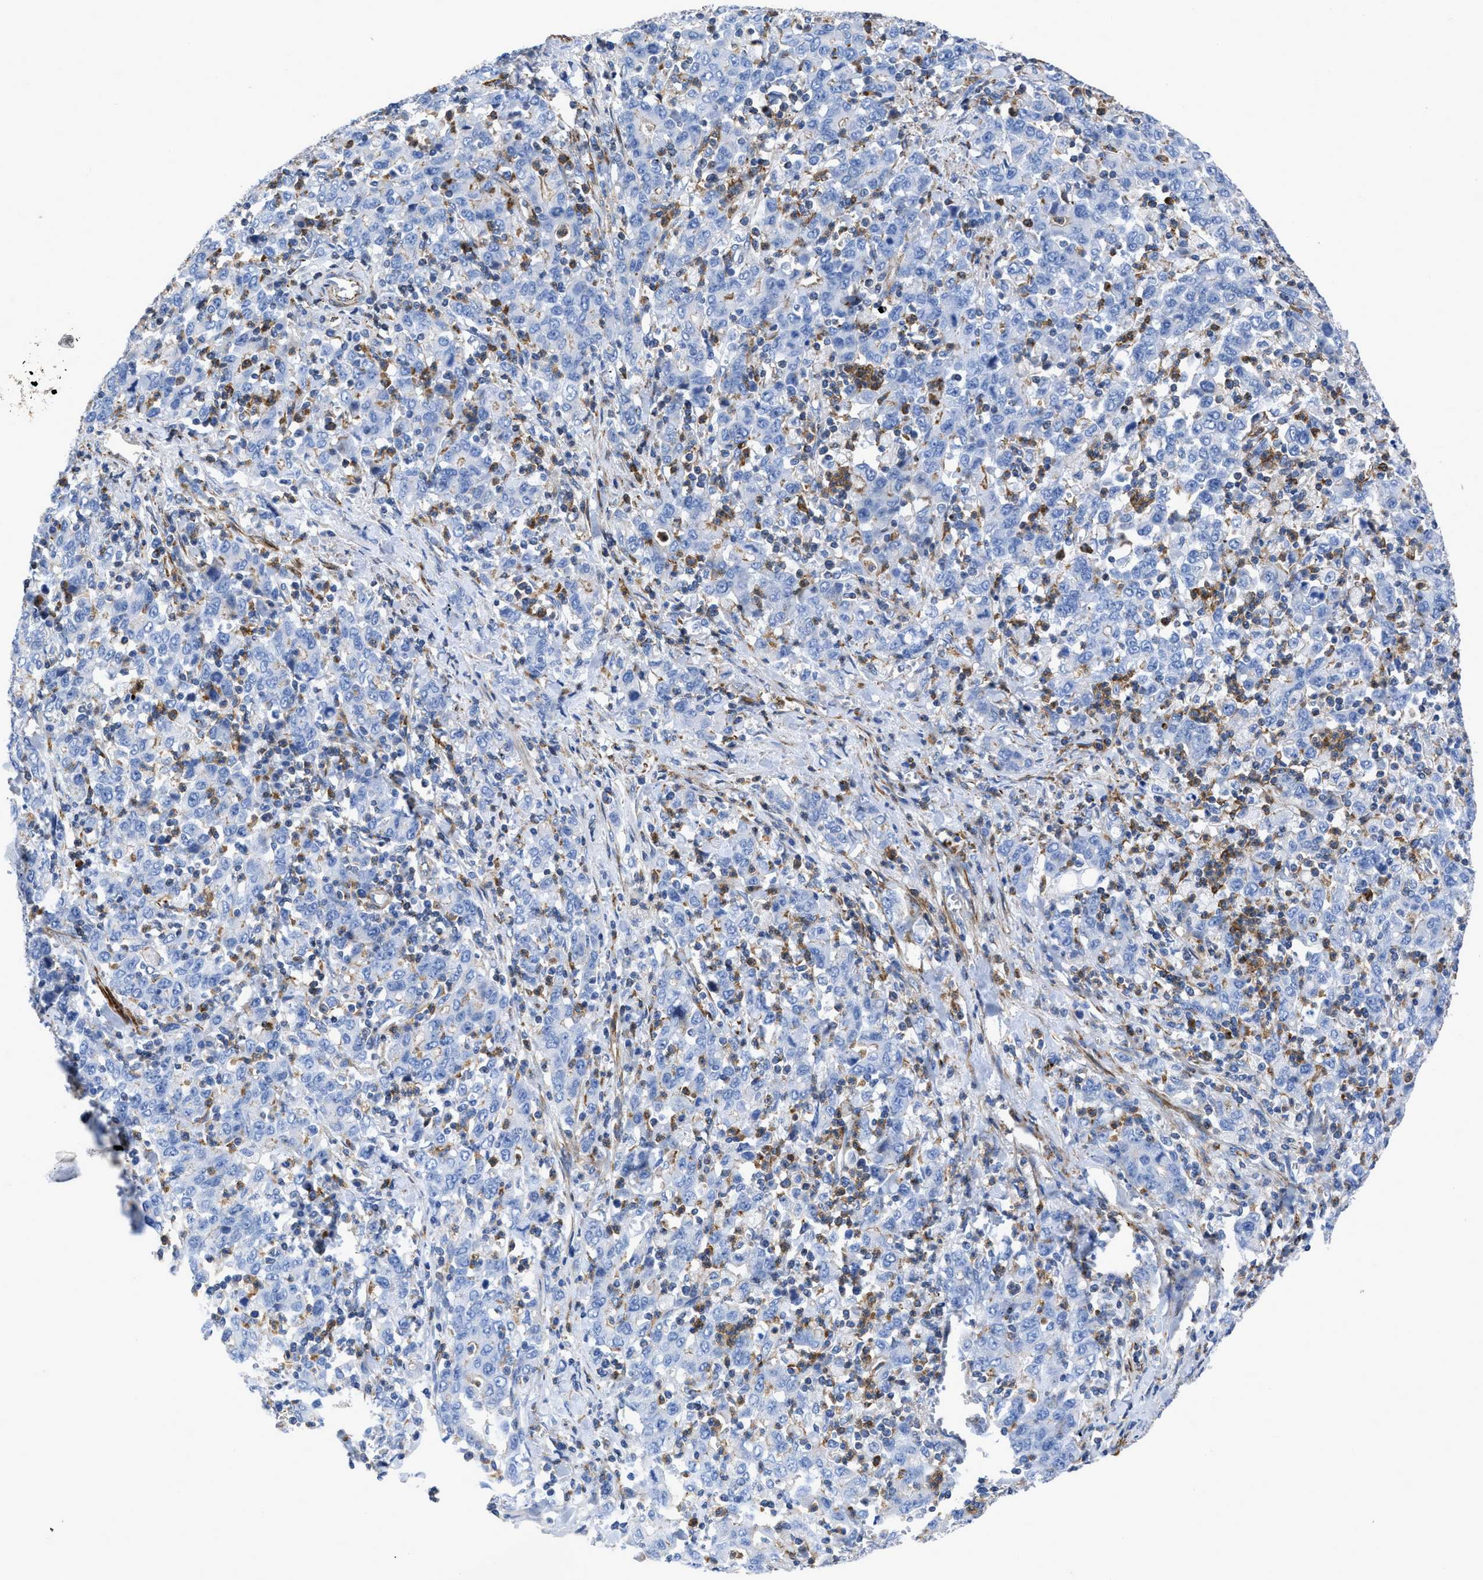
{"staining": {"intensity": "negative", "quantity": "none", "location": "none"}, "tissue": "stomach cancer", "cell_type": "Tumor cells", "image_type": "cancer", "snomed": [{"axis": "morphology", "description": "Adenocarcinoma, NOS"}, {"axis": "topography", "description": "Stomach, upper"}], "caption": "IHC image of neoplastic tissue: stomach cancer (adenocarcinoma) stained with DAB (3,3'-diaminobenzidine) demonstrates no significant protein expression in tumor cells.", "gene": "PRMT2", "patient": {"sex": "male", "age": 69}}